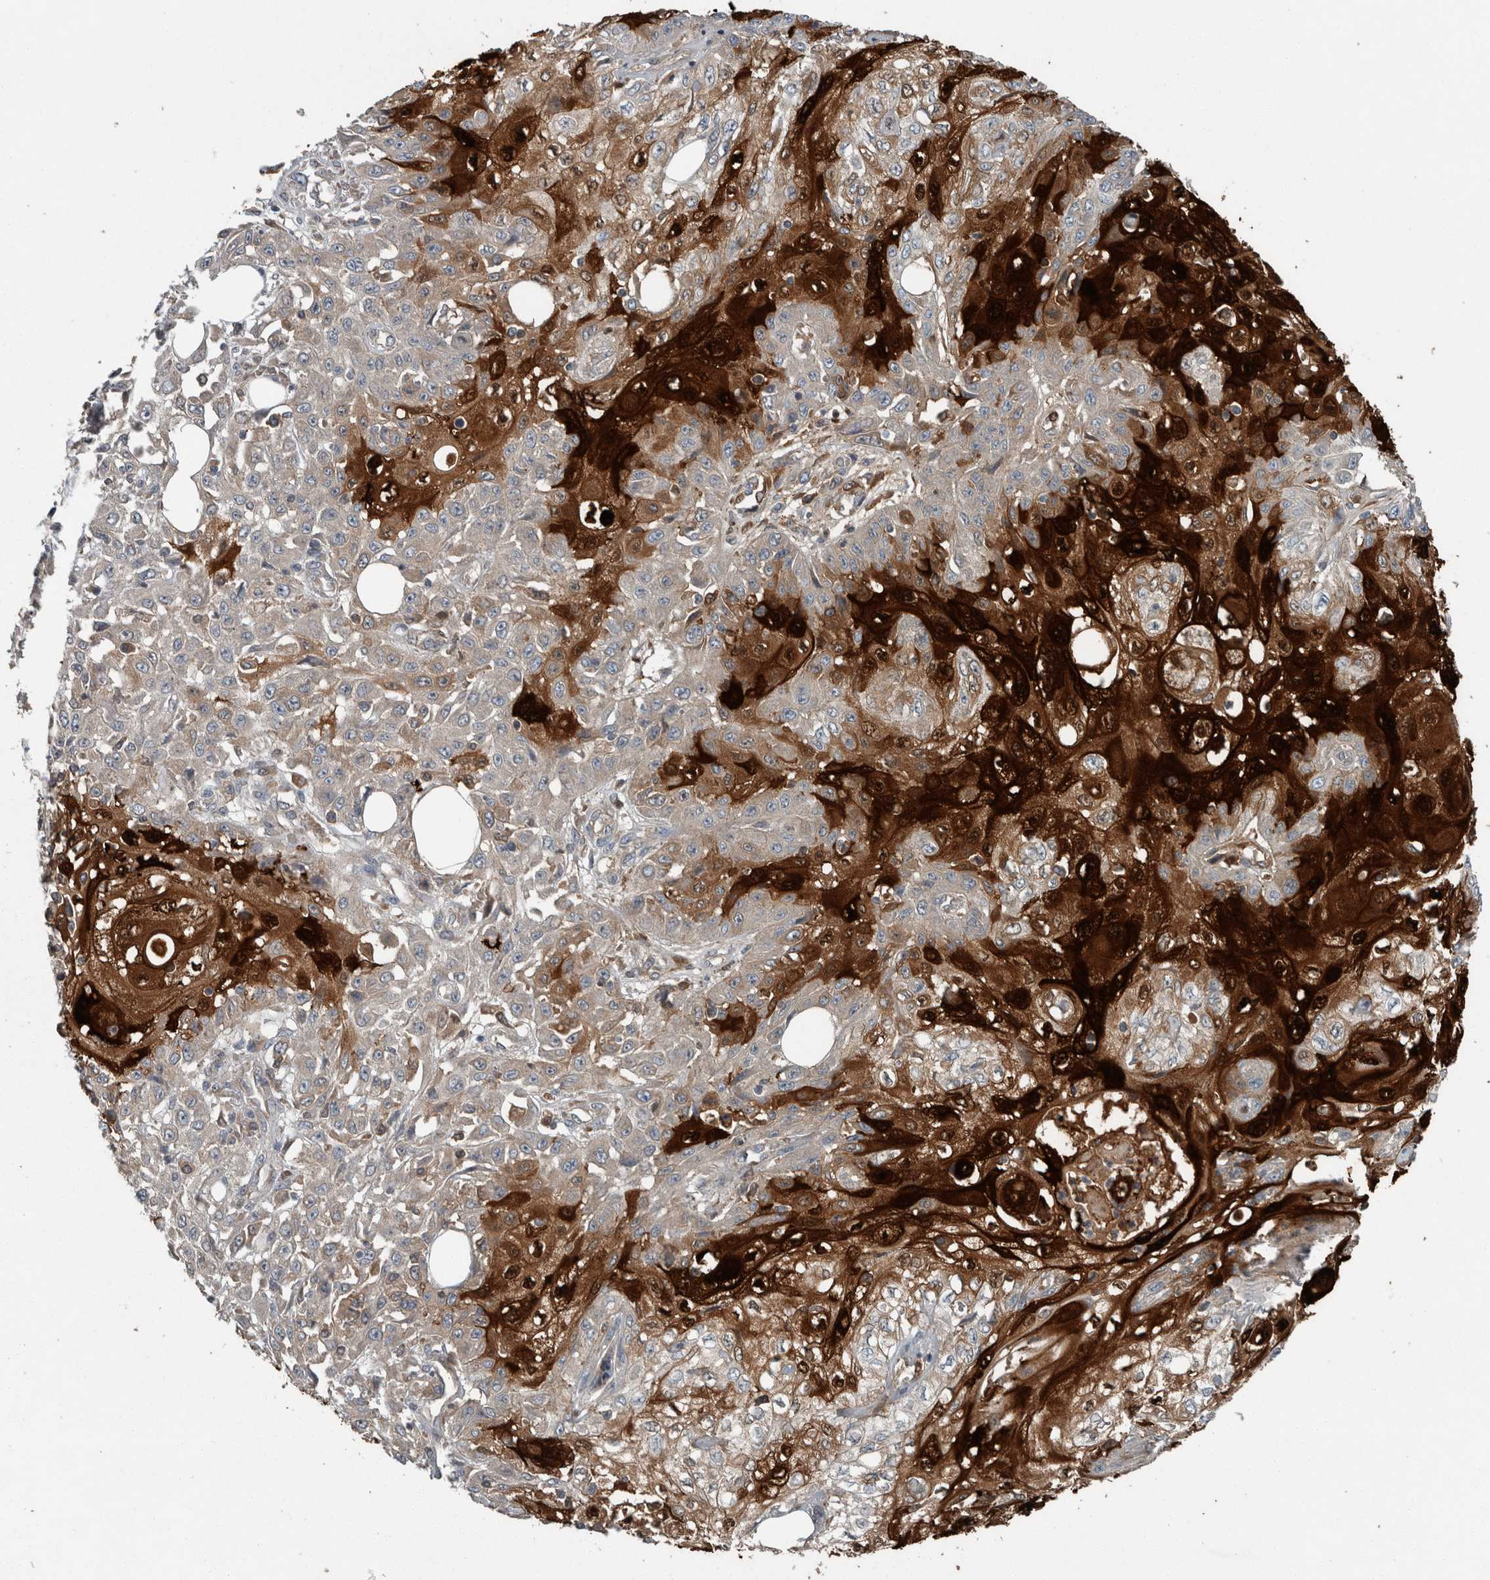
{"staining": {"intensity": "strong", "quantity": "25%-75%", "location": "cytoplasmic/membranous,nuclear"}, "tissue": "skin cancer", "cell_type": "Tumor cells", "image_type": "cancer", "snomed": [{"axis": "morphology", "description": "Squamous cell carcinoma, NOS"}, {"axis": "morphology", "description": "Squamous cell carcinoma, metastatic, NOS"}, {"axis": "topography", "description": "Skin"}, {"axis": "topography", "description": "Lymph node"}], "caption": "Brown immunohistochemical staining in human skin cancer (metastatic squamous cell carcinoma) displays strong cytoplasmic/membranous and nuclear staining in approximately 25%-75% of tumor cells.", "gene": "KNTC1", "patient": {"sex": "male", "age": 75}}